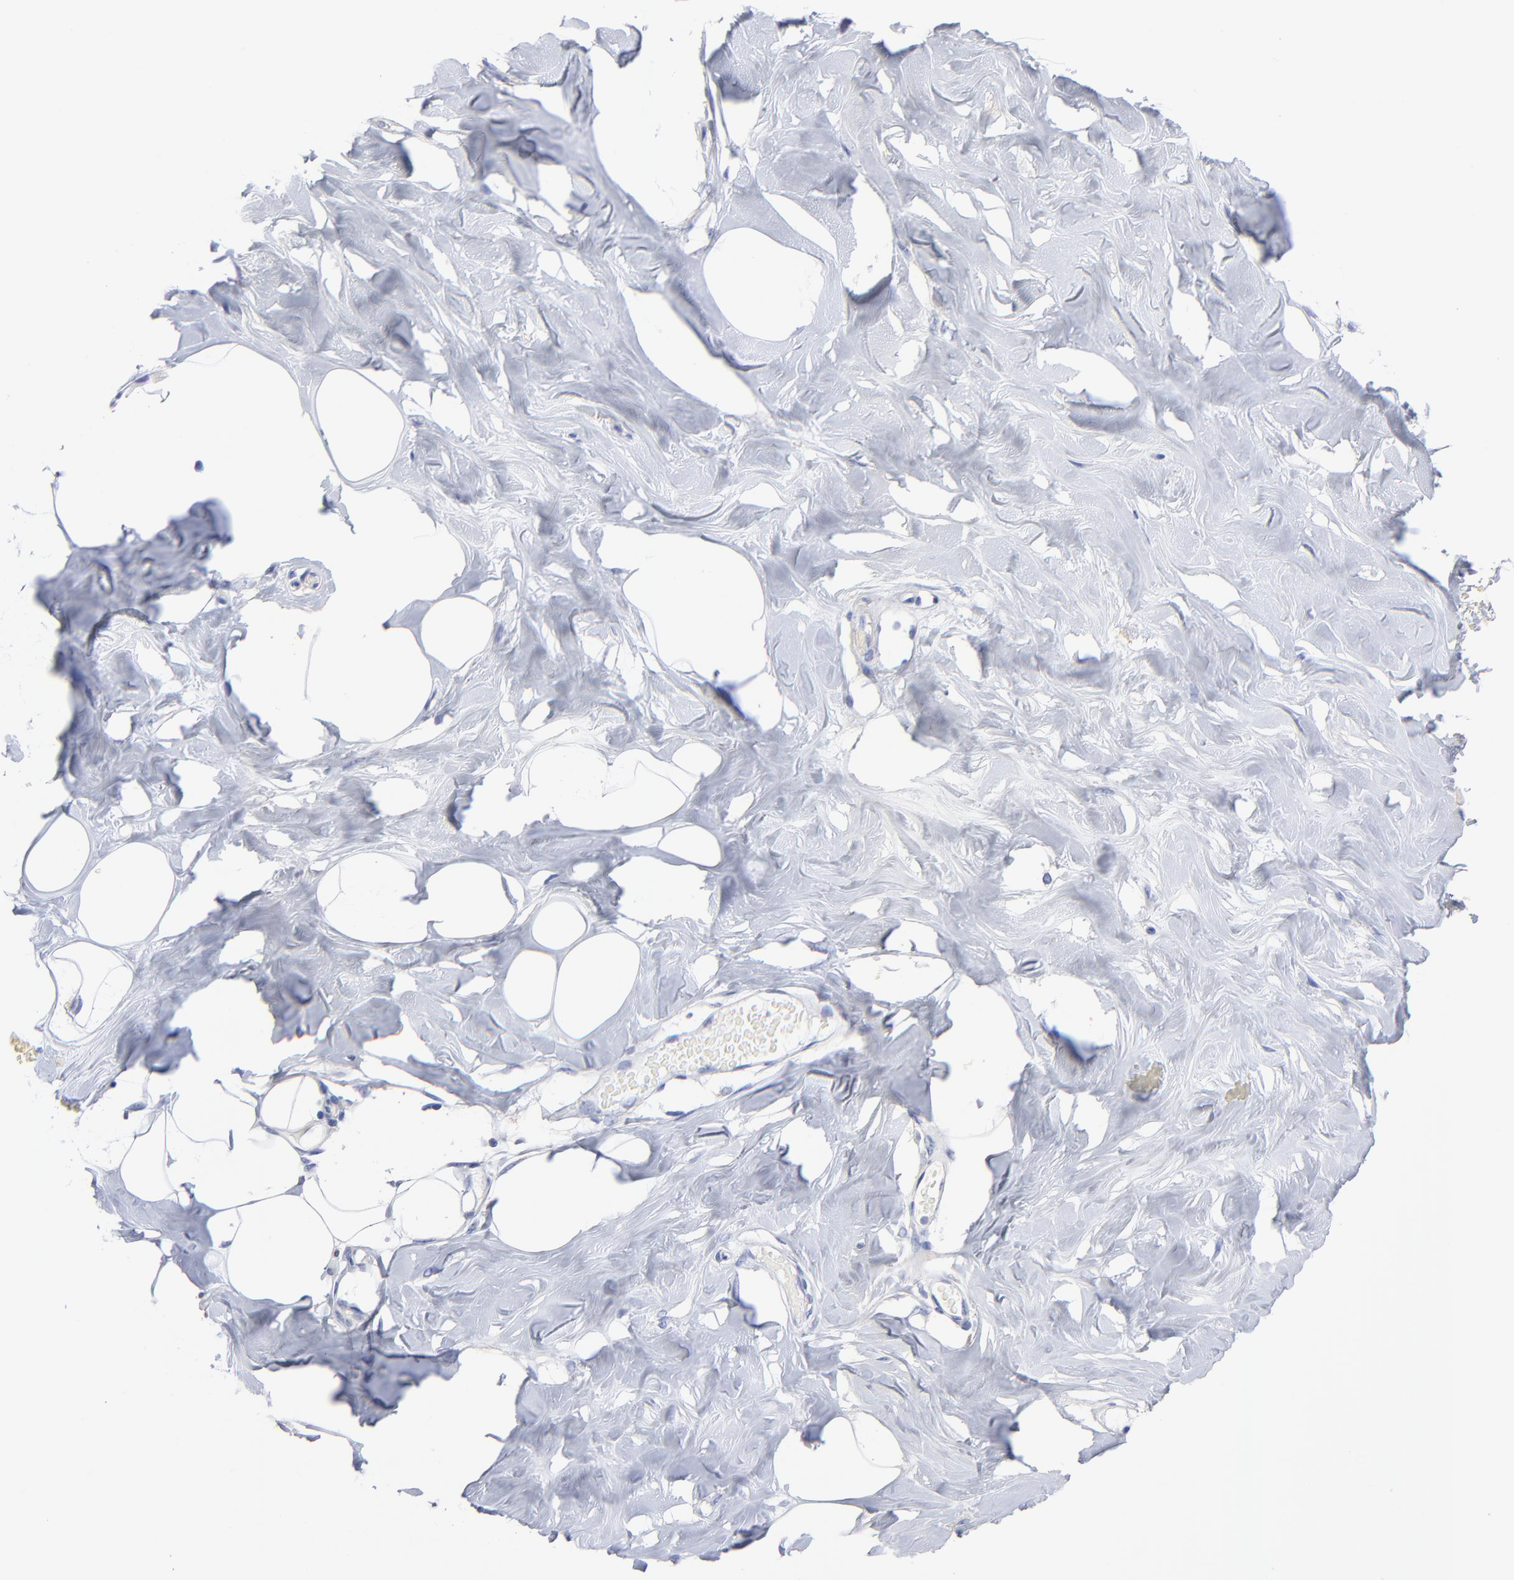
{"staining": {"intensity": "negative", "quantity": "none", "location": "none"}, "tissue": "breast", "cell_type": "Adipocytes", "image_type": "normal", "snomed": [{"axis": "morphology", "description": "Normal tissue, NOS"}, {"axis": "topography", "description": "Breast"}, {"axis": "topography", "description": "Soft tissue"}], "caption": "IHC image of normal breast: breast stained with DAB shows no significant protein expression in adipocytes. (Immunohistochemistry, brightfield microscopy, high magnification).", "gene": "ASL", "patient": {"sex": "female", "age": 25}}